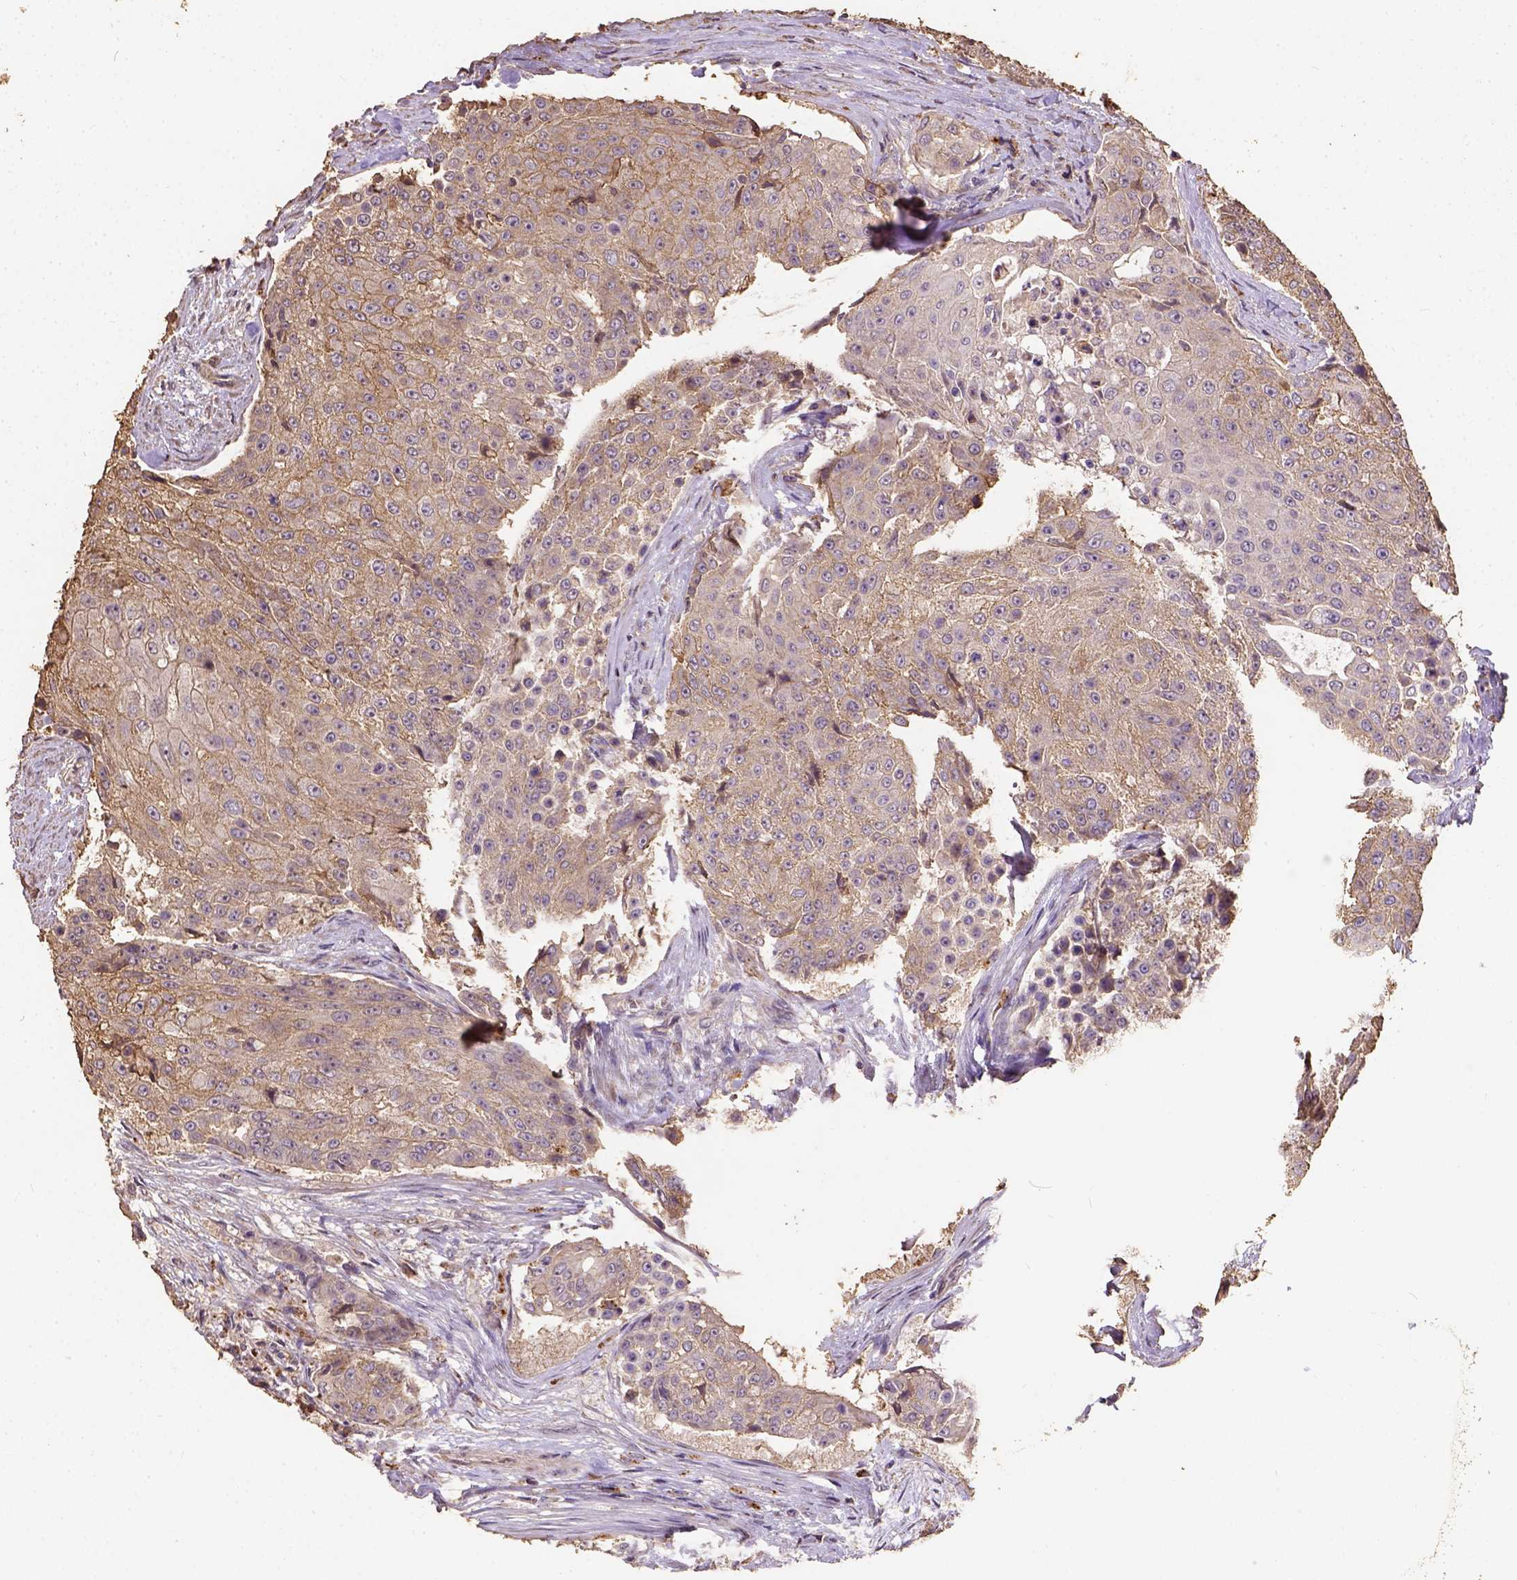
{"staining": {"intensity": "moderate", "quantity": "<25%", "location": "cytoplasmic/membranous"}, "tissue": "urothelial cancer", "cell_type": "Tumor cells", "image_type": "cancer", "snomed": [{"axis": "morphology", "description": "Urothelial carcinoma, High grade"}, {"axis": "topography", "description": "Urinary bladder"}], "caption": "An immunohistochemistry histopathology image of tumor tissue is shown. Protein staining in brown shows moderate cytoplasmic/membranous positivity in urothelial carcinoma (high-grade) within tumor cells.", "gene": "ATP1B3", "patient": {"sex": "female", "age": 63}}